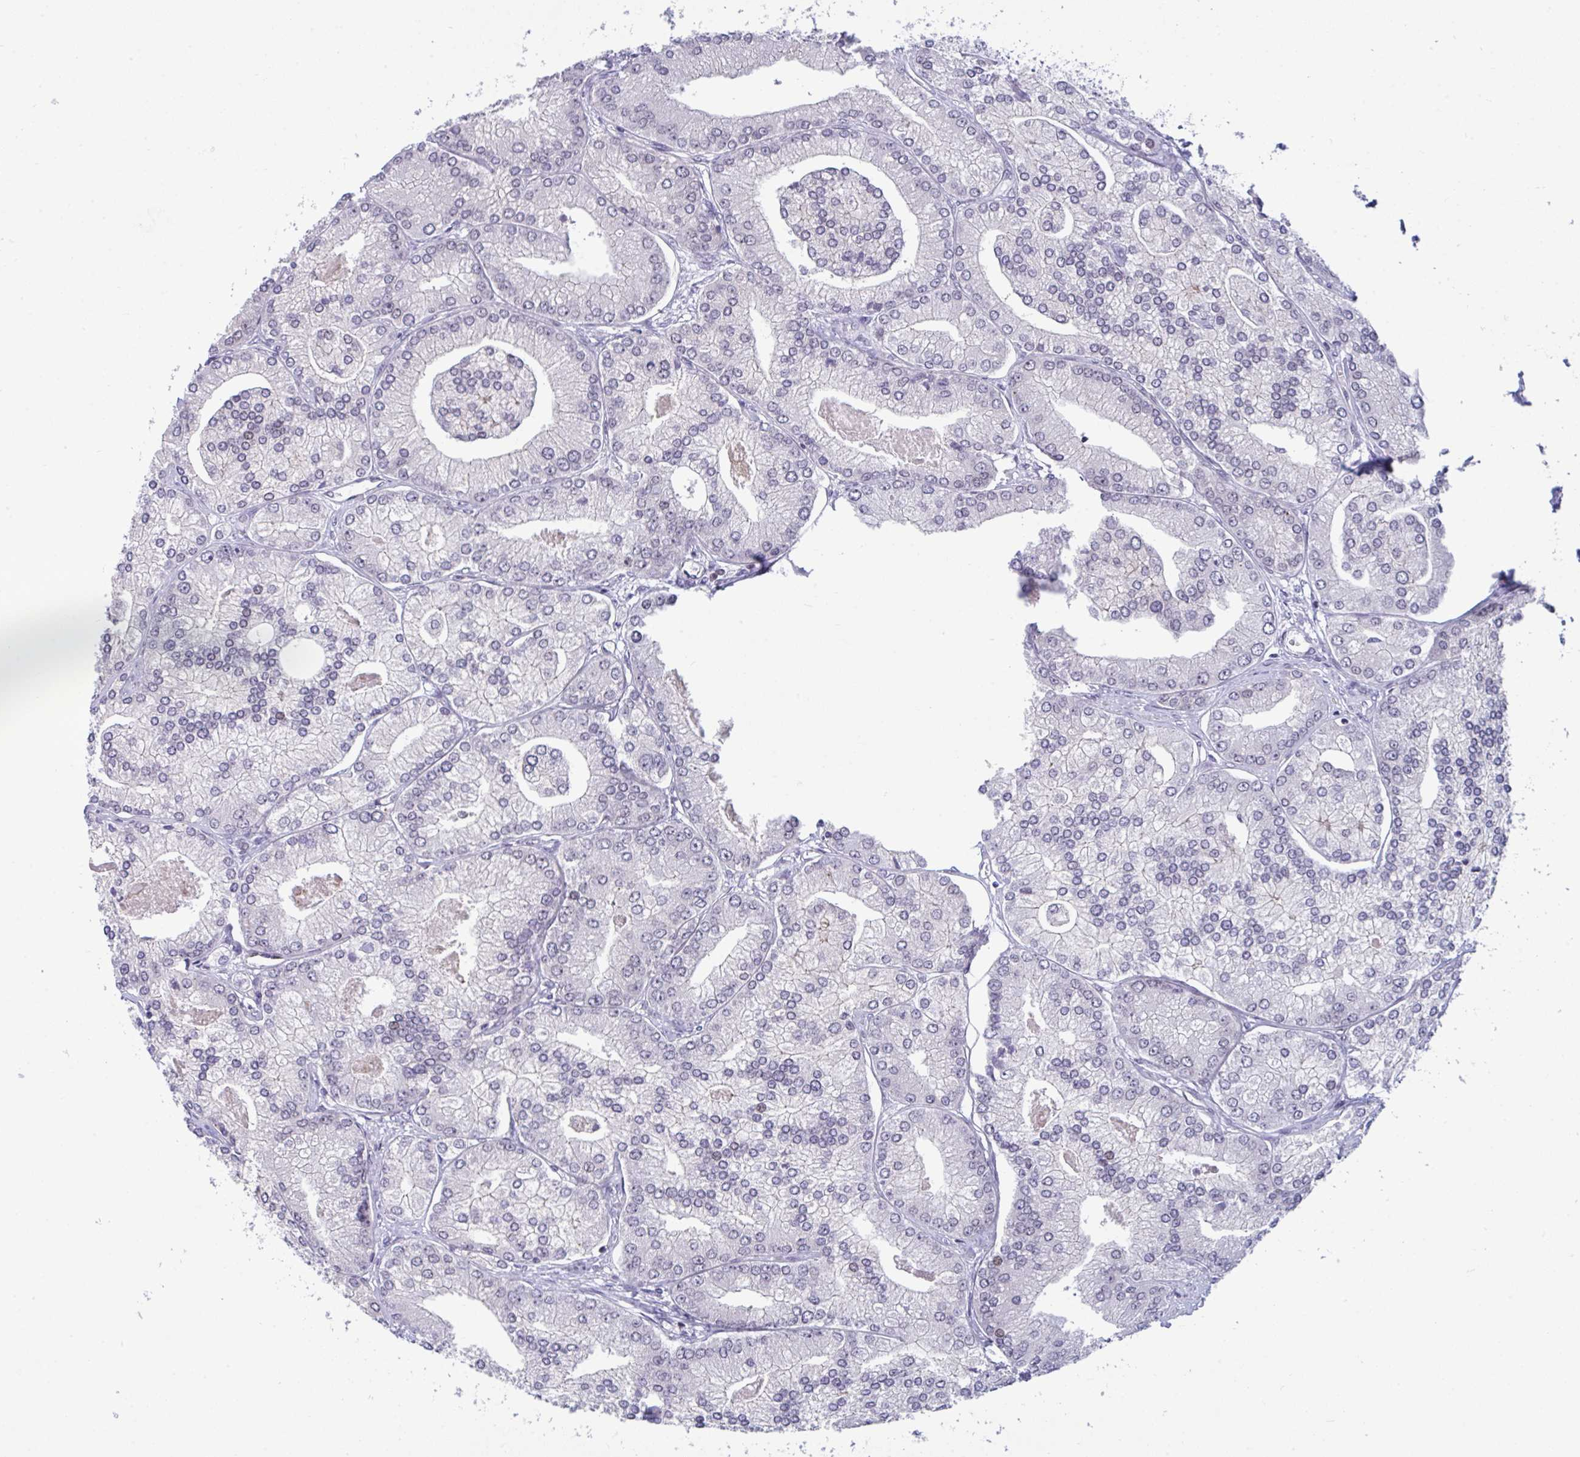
{"staining": {"intensity": "negative", "quantity": "none", "location": "none"}, "tissue": "prostate cancer", "cell_type": "Tumor cells", "image_type": "cancer", "snomed": [{"axis": "morphology", "description": "Adenocarcinoma, High grade"}, {"axis": "topography", "description": "Prostate"}], "caption": "High-grade adenocarcinoma (prostate) stained for a protein using IHC demonstrates no positivity tumor cells.", "gene": "ZFHX3", "patient": {"sex": "male", "age": 61}}